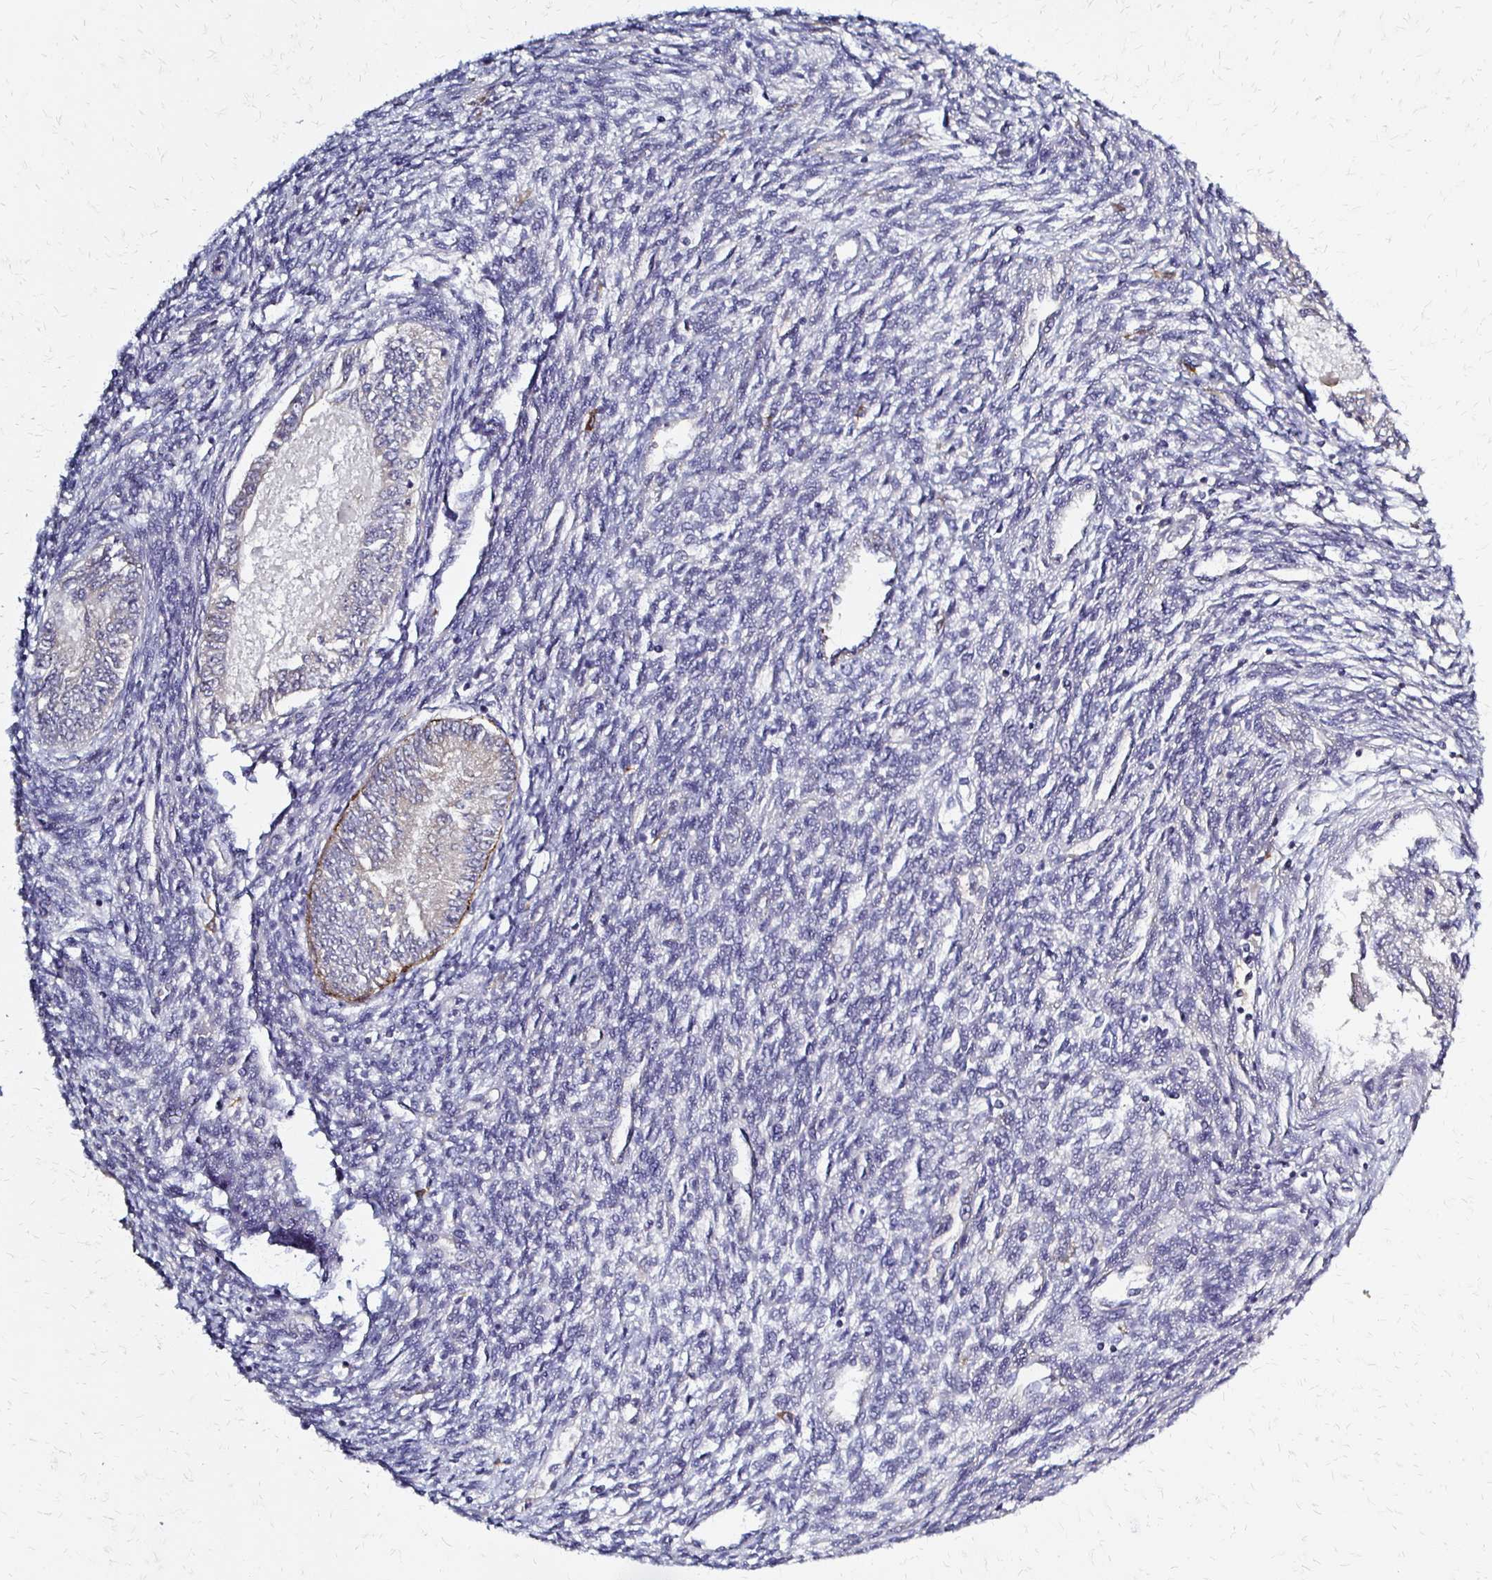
{"staining": {"intensity": "negative", "quantity": "none", "location": "none"}, "tissue": "endometrial cancer", "cell_type": "Tumor cells", "image_type": "cancer", "snomed": [{"axis": "morphology", "description": "Carcinoma, NOS"}, {"axis": "topography", "description": "Uterus"}], "caption": "Endometrial carcinoma was stained to show a protein in brown. There is no significant staining in tumor cells.", "gene": "SLC9A9", "patient": {"sex": "female", "age": 76}}